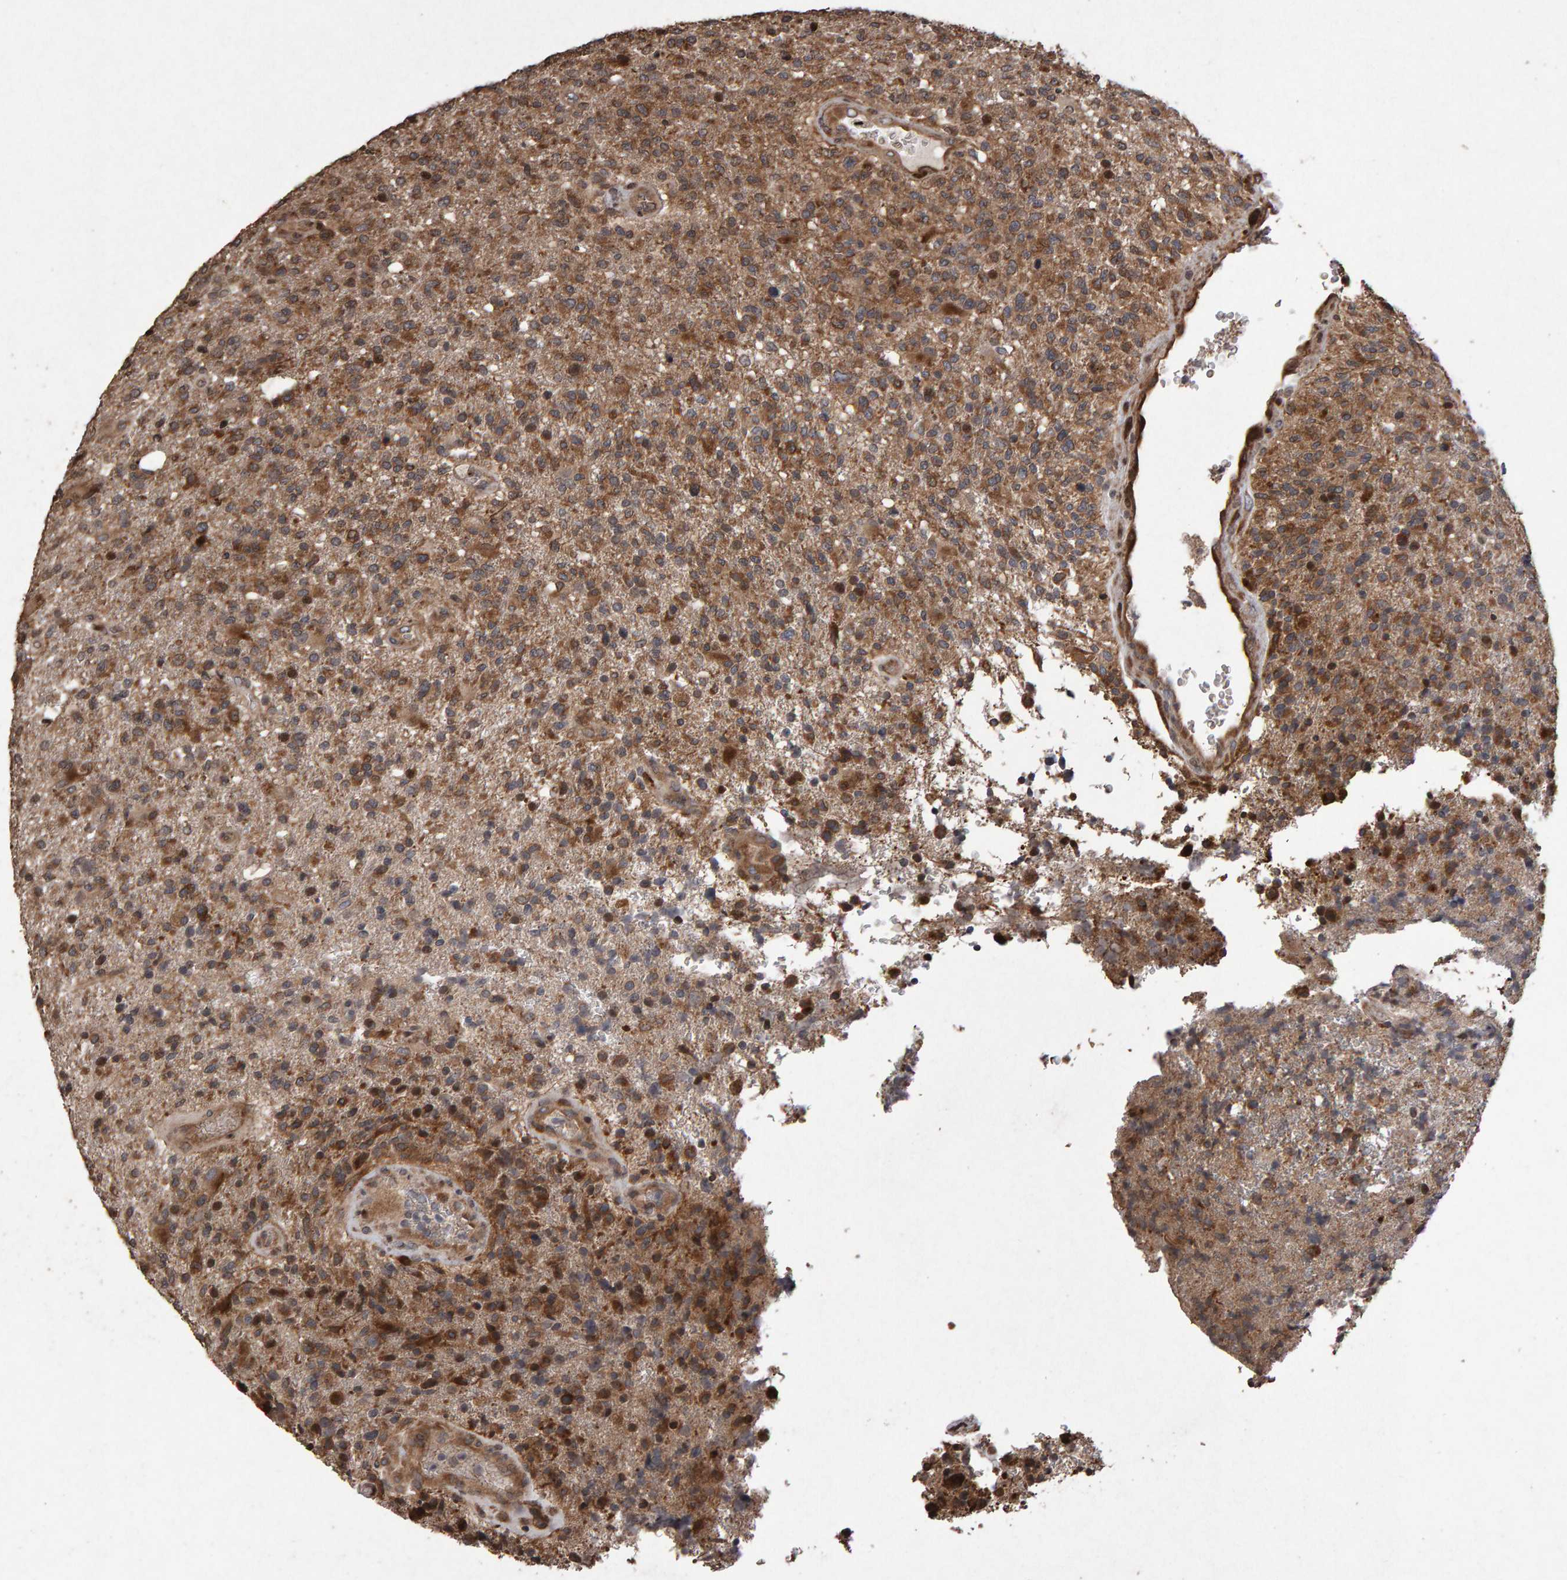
{"staining": {"intensity": "moderate", "quantity": "25%-75%", "location": "cytoplasmic/membranous"}, "tissue": "glioma", "cell_type": "Tumor cells", "image_type": "cancer", "snomed": [{"axis": "morphology", "description": "Glioma, malignant, High grade"}, {"axis": "topography", "description": "Brain"}], "caption": "The image demonstrates immunohistochemical staining of glioma. There is moderate cytoplasmic/membranous expression is present in approximately 25%-75% of tumor cells.", "gene": "OSBP2", "patient": {"sex": "male", "age": 72}}